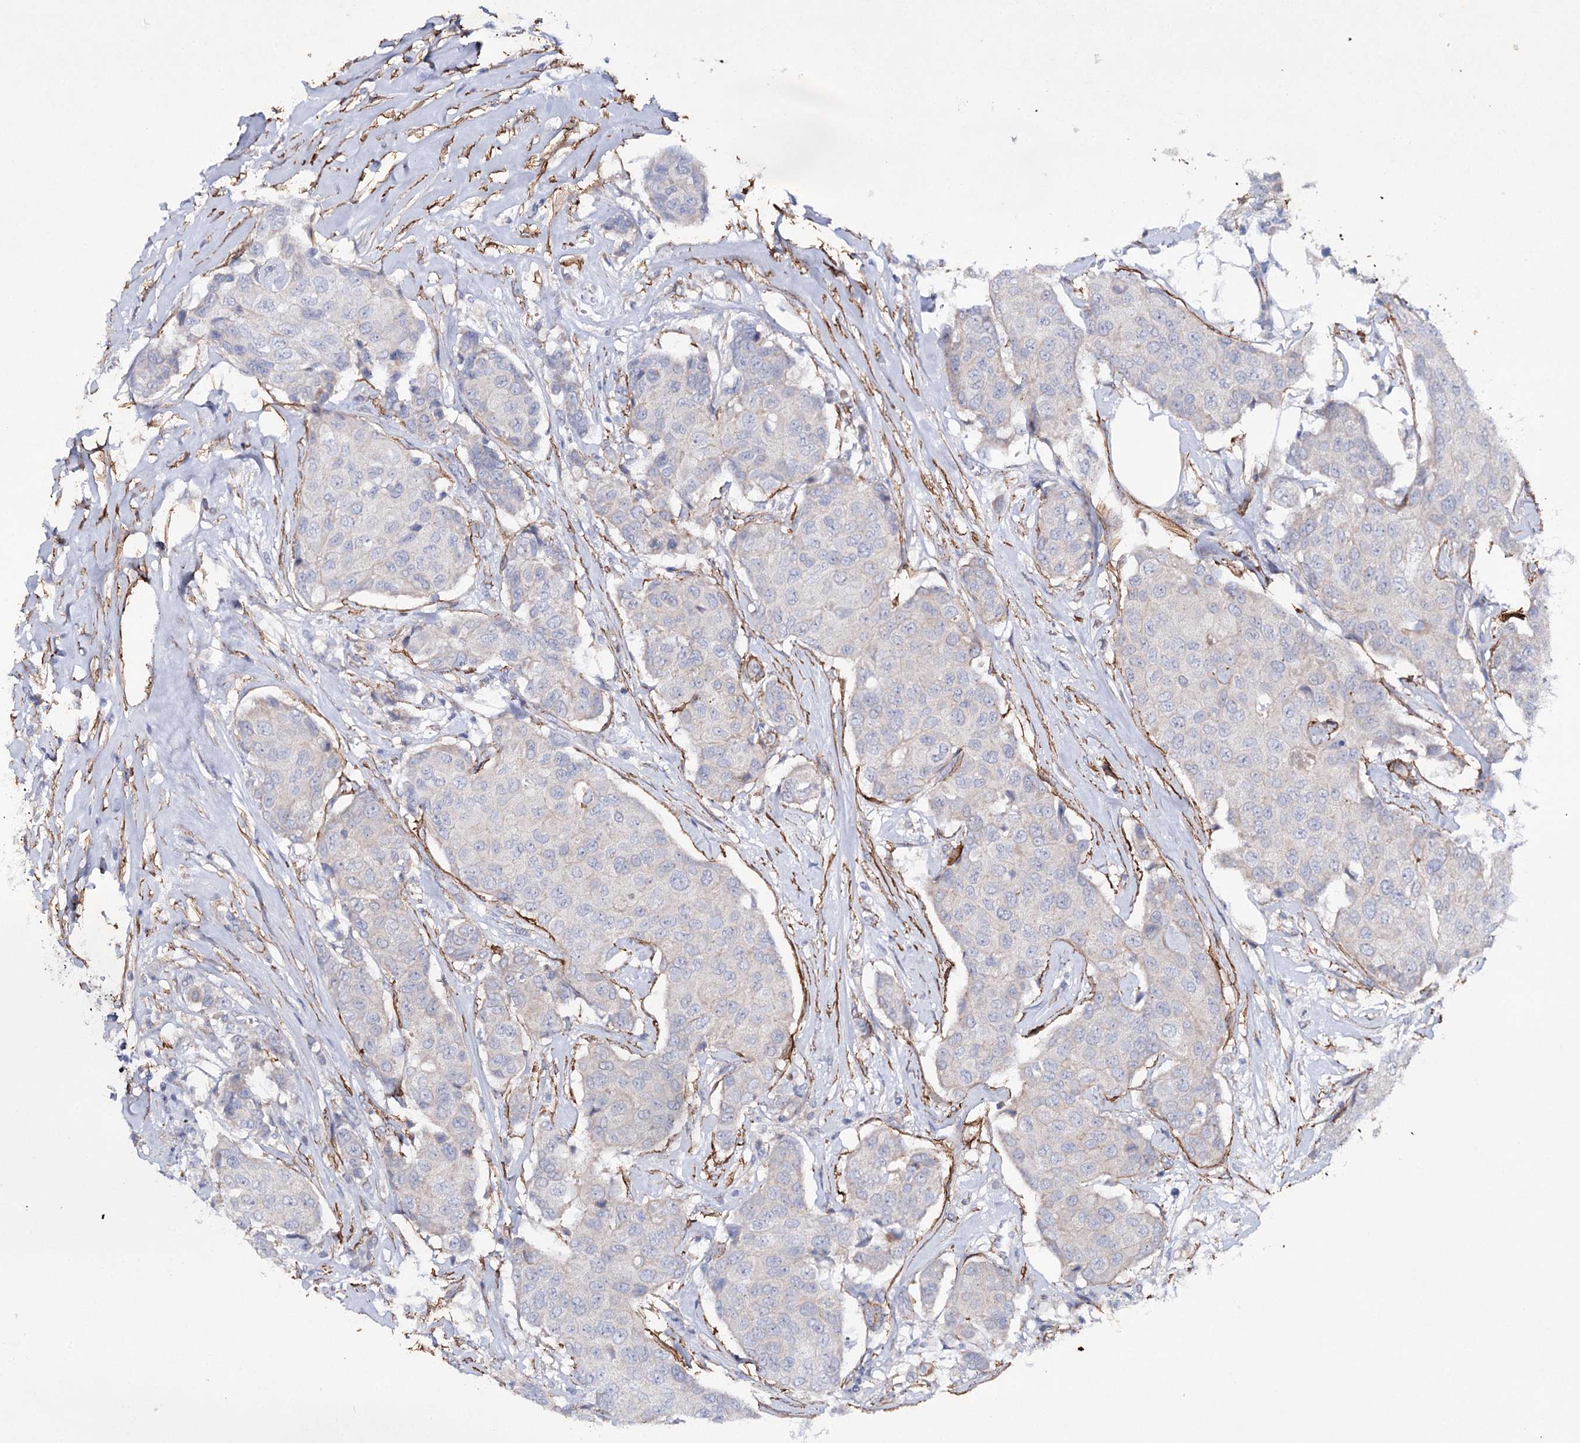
{"staining": {"intensity": "negative", "quantity": "none", "location": "none"}, "tissue": "breast cancer", "cell_type": "Tumor cells", "image_type": "cancer", "snomed": [{"axis": "morphology", "description": "Duct carcinoma"}, {"axis": "topography", "description": "Breast"}], "caption": "This is an IHC micrograph of breast cancer. There is no positivity in tumor cells.", "gene": "RTN2", "patient": {"sex": "female", "age": 80}}